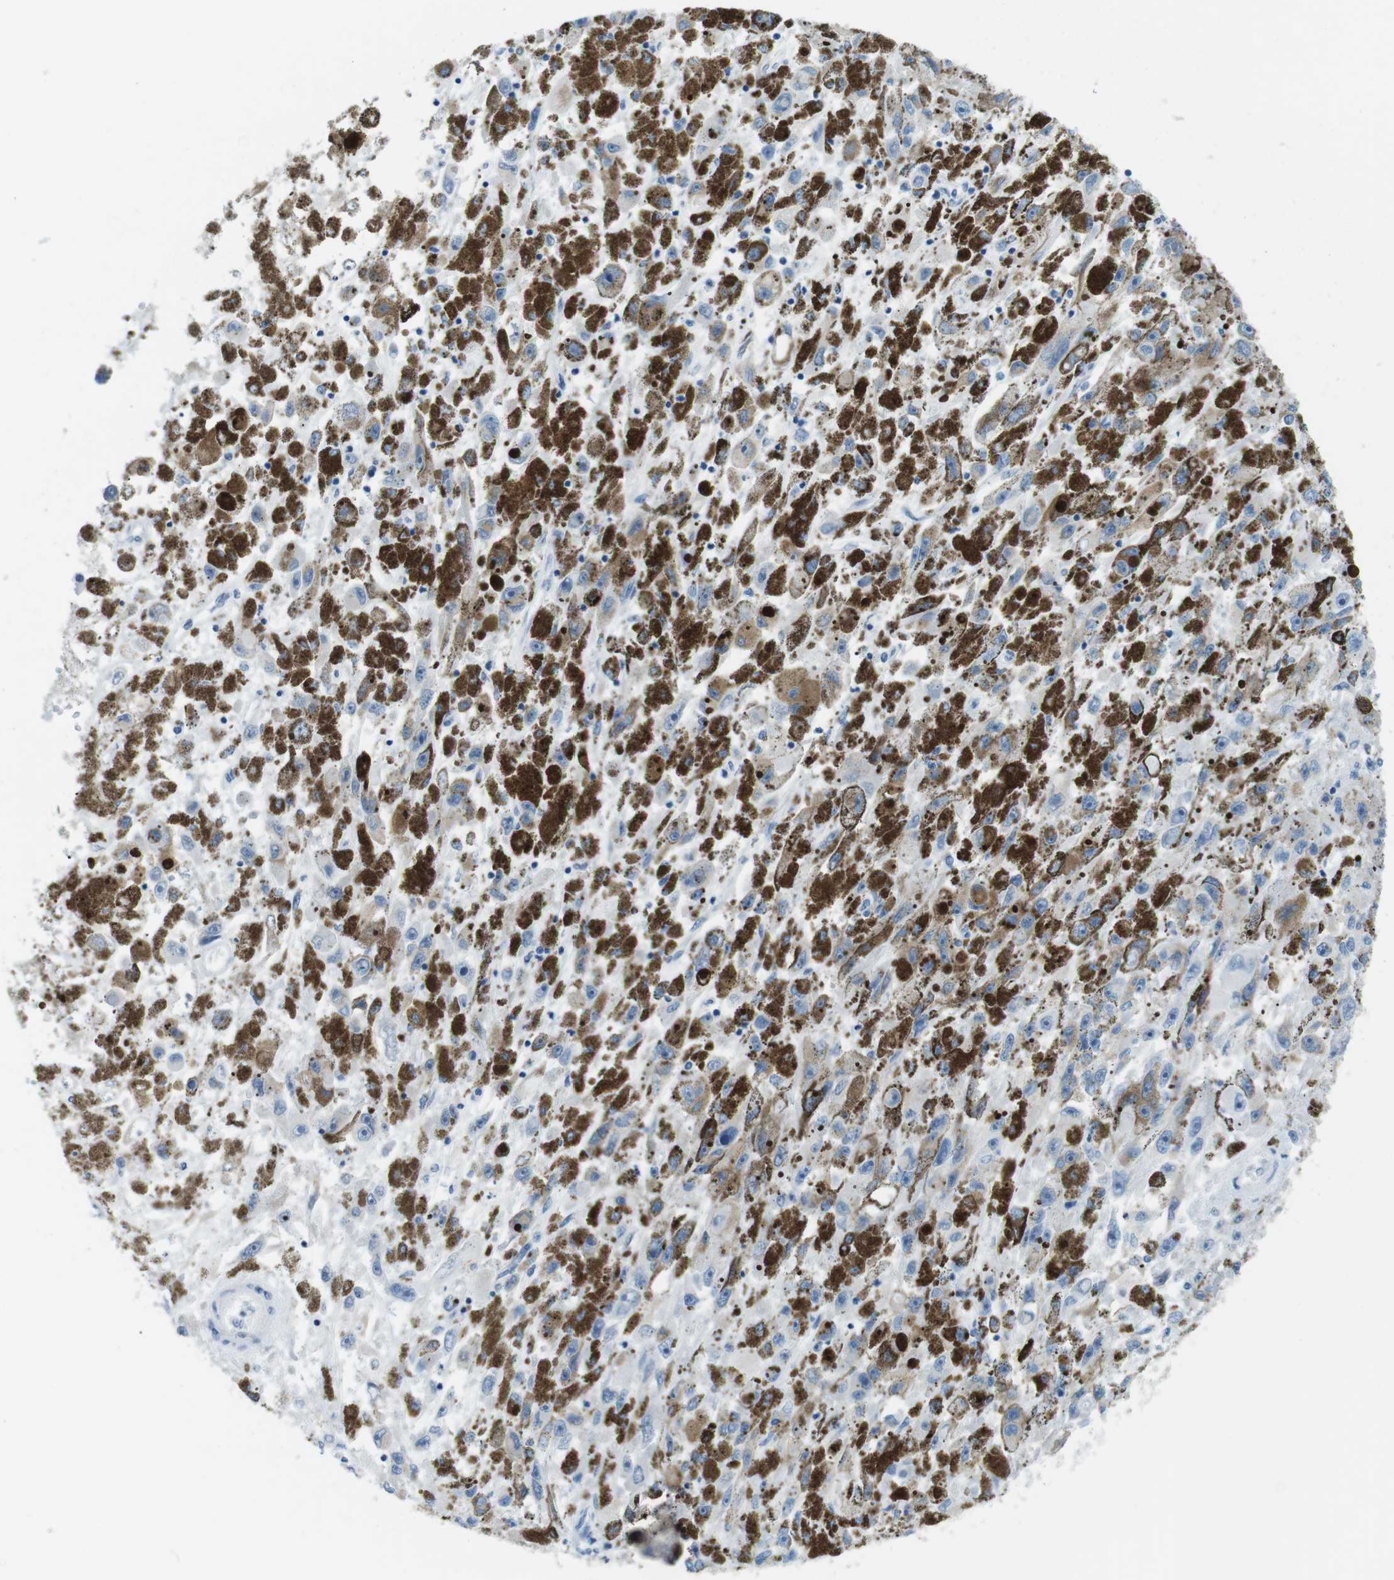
{"staining": {"intensity": "negative", "quantity": "none", "location": "none"}, "tissue": "melanoma", "cell_type": "Tumor cells", "image_type": "cancer", "snomed": [{"axis": "morphology", "description": "Malignant melanoma, NOS"}, {"axis": "topography", "description": "Skin"}], "caption": "This is an IHC image of human malignant melanoma. There is no staining in tumor cells.", "gene": "GAP43", "patient": {"sex": "female", "age": 104}}